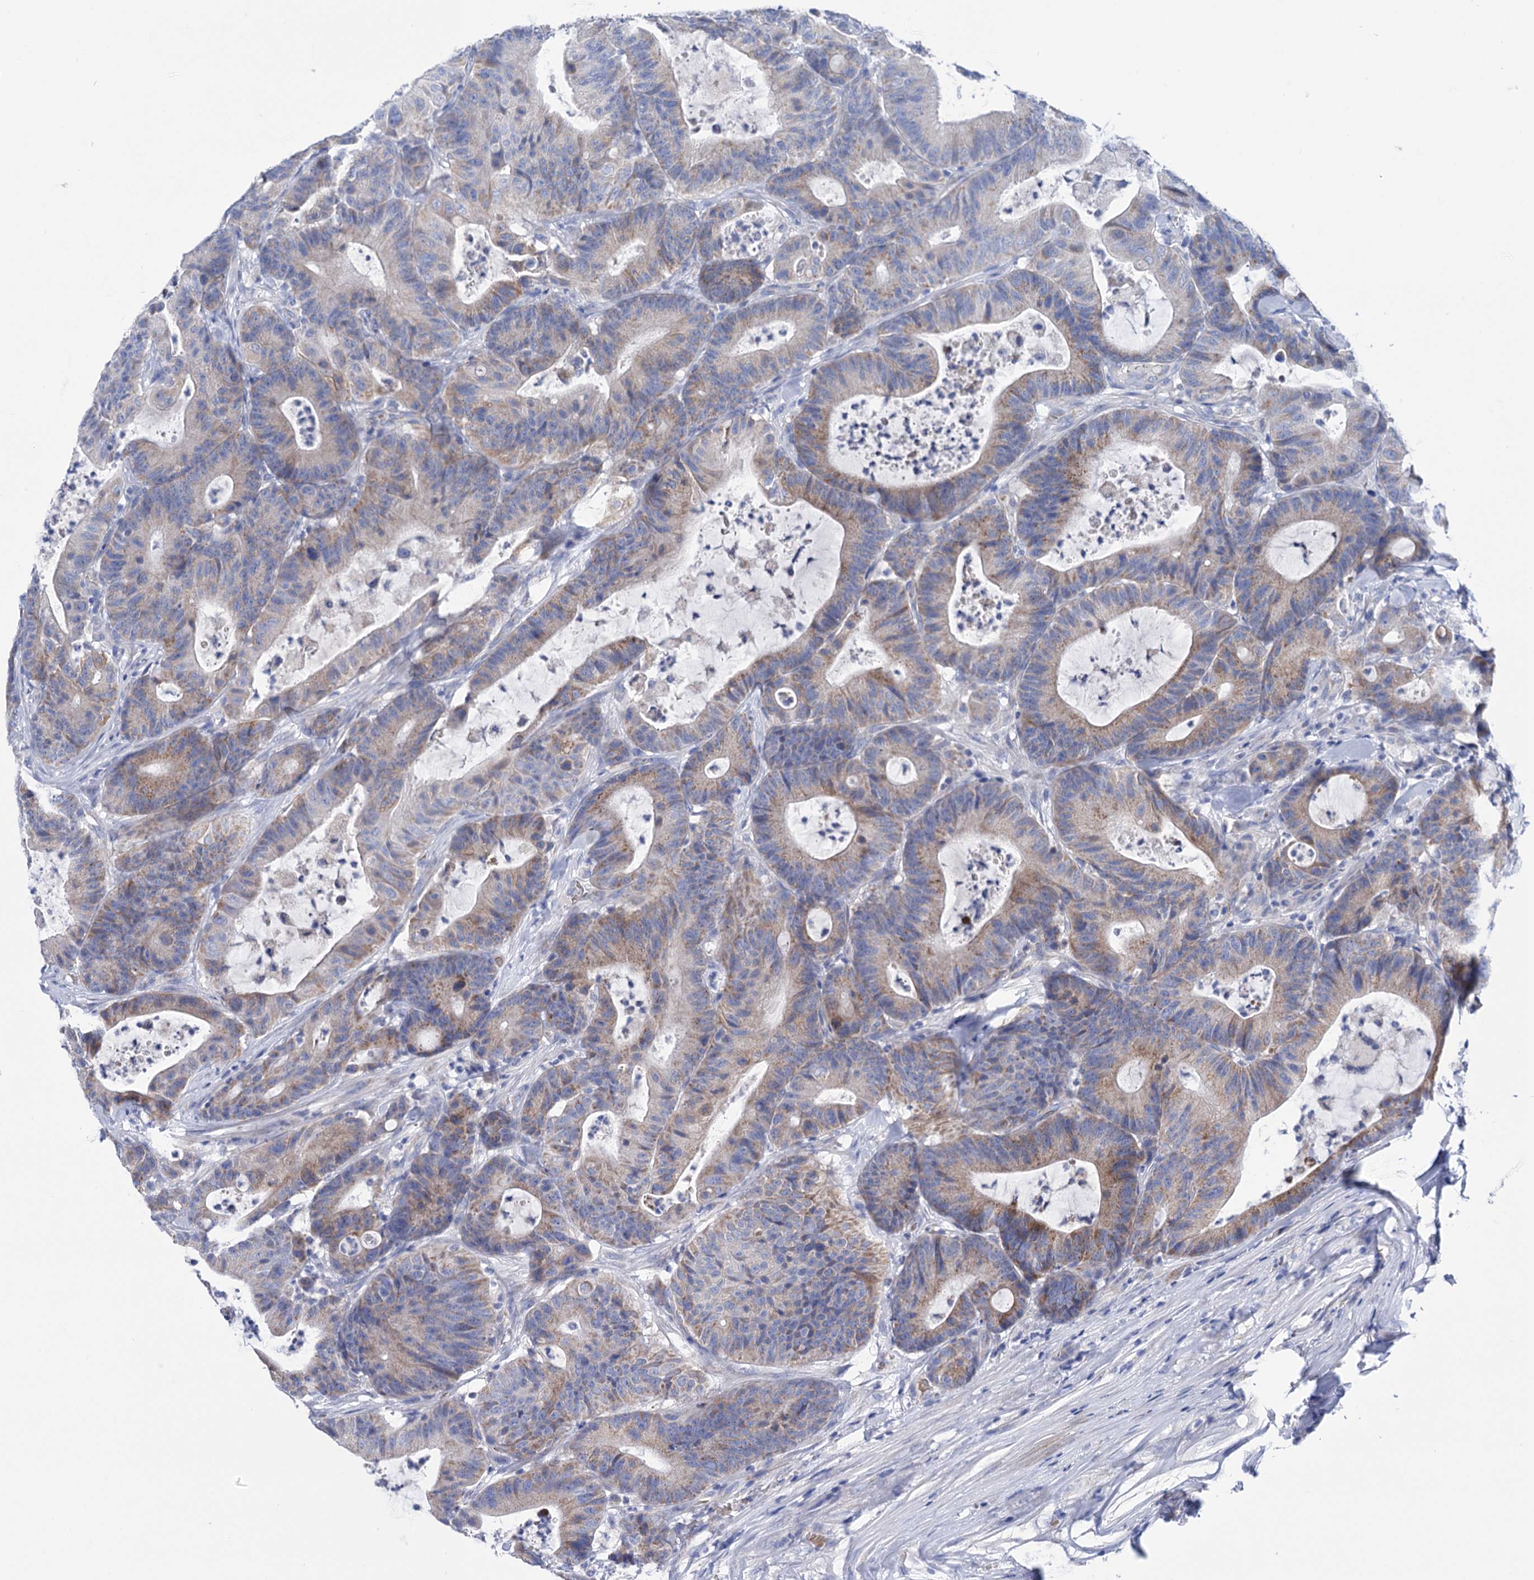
{"staining": {"intensity": "moderate", "quantity": "<25%", "location": "cytoplasmic/membranous"}, "tissue": "colorectal cancer", "cell_type": "Tumor cells", "image_type": "cancer", "snomed": [{"axis": "morphology", "description": "Adenocarcinoma, NOS"}, {"axis": "topography", "description": "Colon"}], "caption": "Colorectal cancer (adenocarcinoma) tissue reveals moderate cytoplasmic/membranous expression in approximately <25% of tumor cells", "gene": "YARS2", "patient": {"sex": "female", "age": 84}}